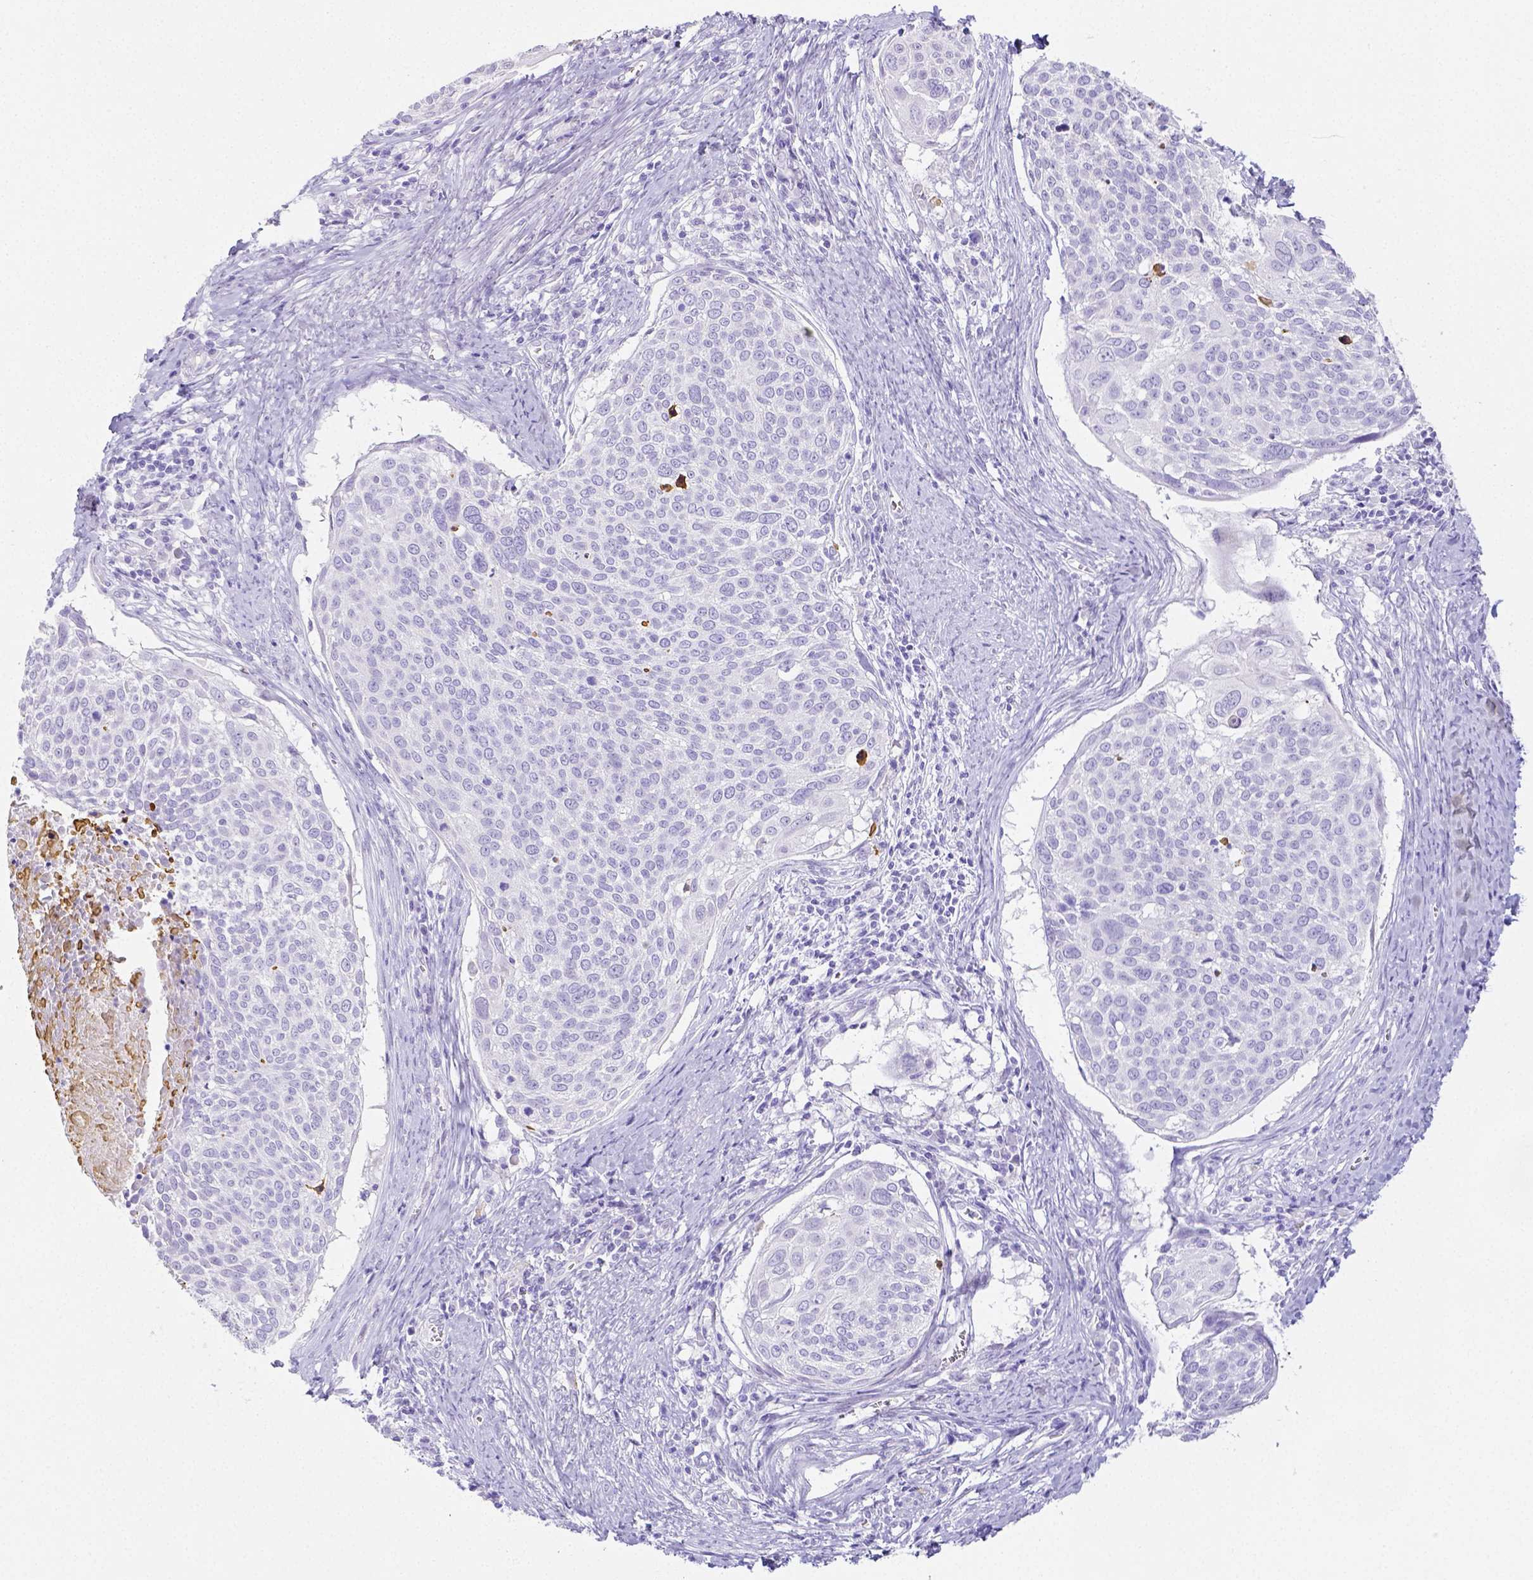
{"staining": {"intensity": "negative", "quantity": "none", "location": "none"}, "tissue": "cervical cancer", "cell_type": "Tumor cells", "image_type": "cancer", "snomed": [{"axis": "morphology", "description": "Squamous cell carcinoma, NOS"}, {"axis": "topography", "description": "Cervix"}], "caption": "DAB (3,3'-diaminobenzidine) immunohistochemical staining of cervical cancer exhibits no significant expression in tumor cells. (DAB (3,3'-diaminobenzidine) immunohistochemistry, high magnification).", "gene": "ARHGAP36", "patient": {"sex": "female", "age": 39}}